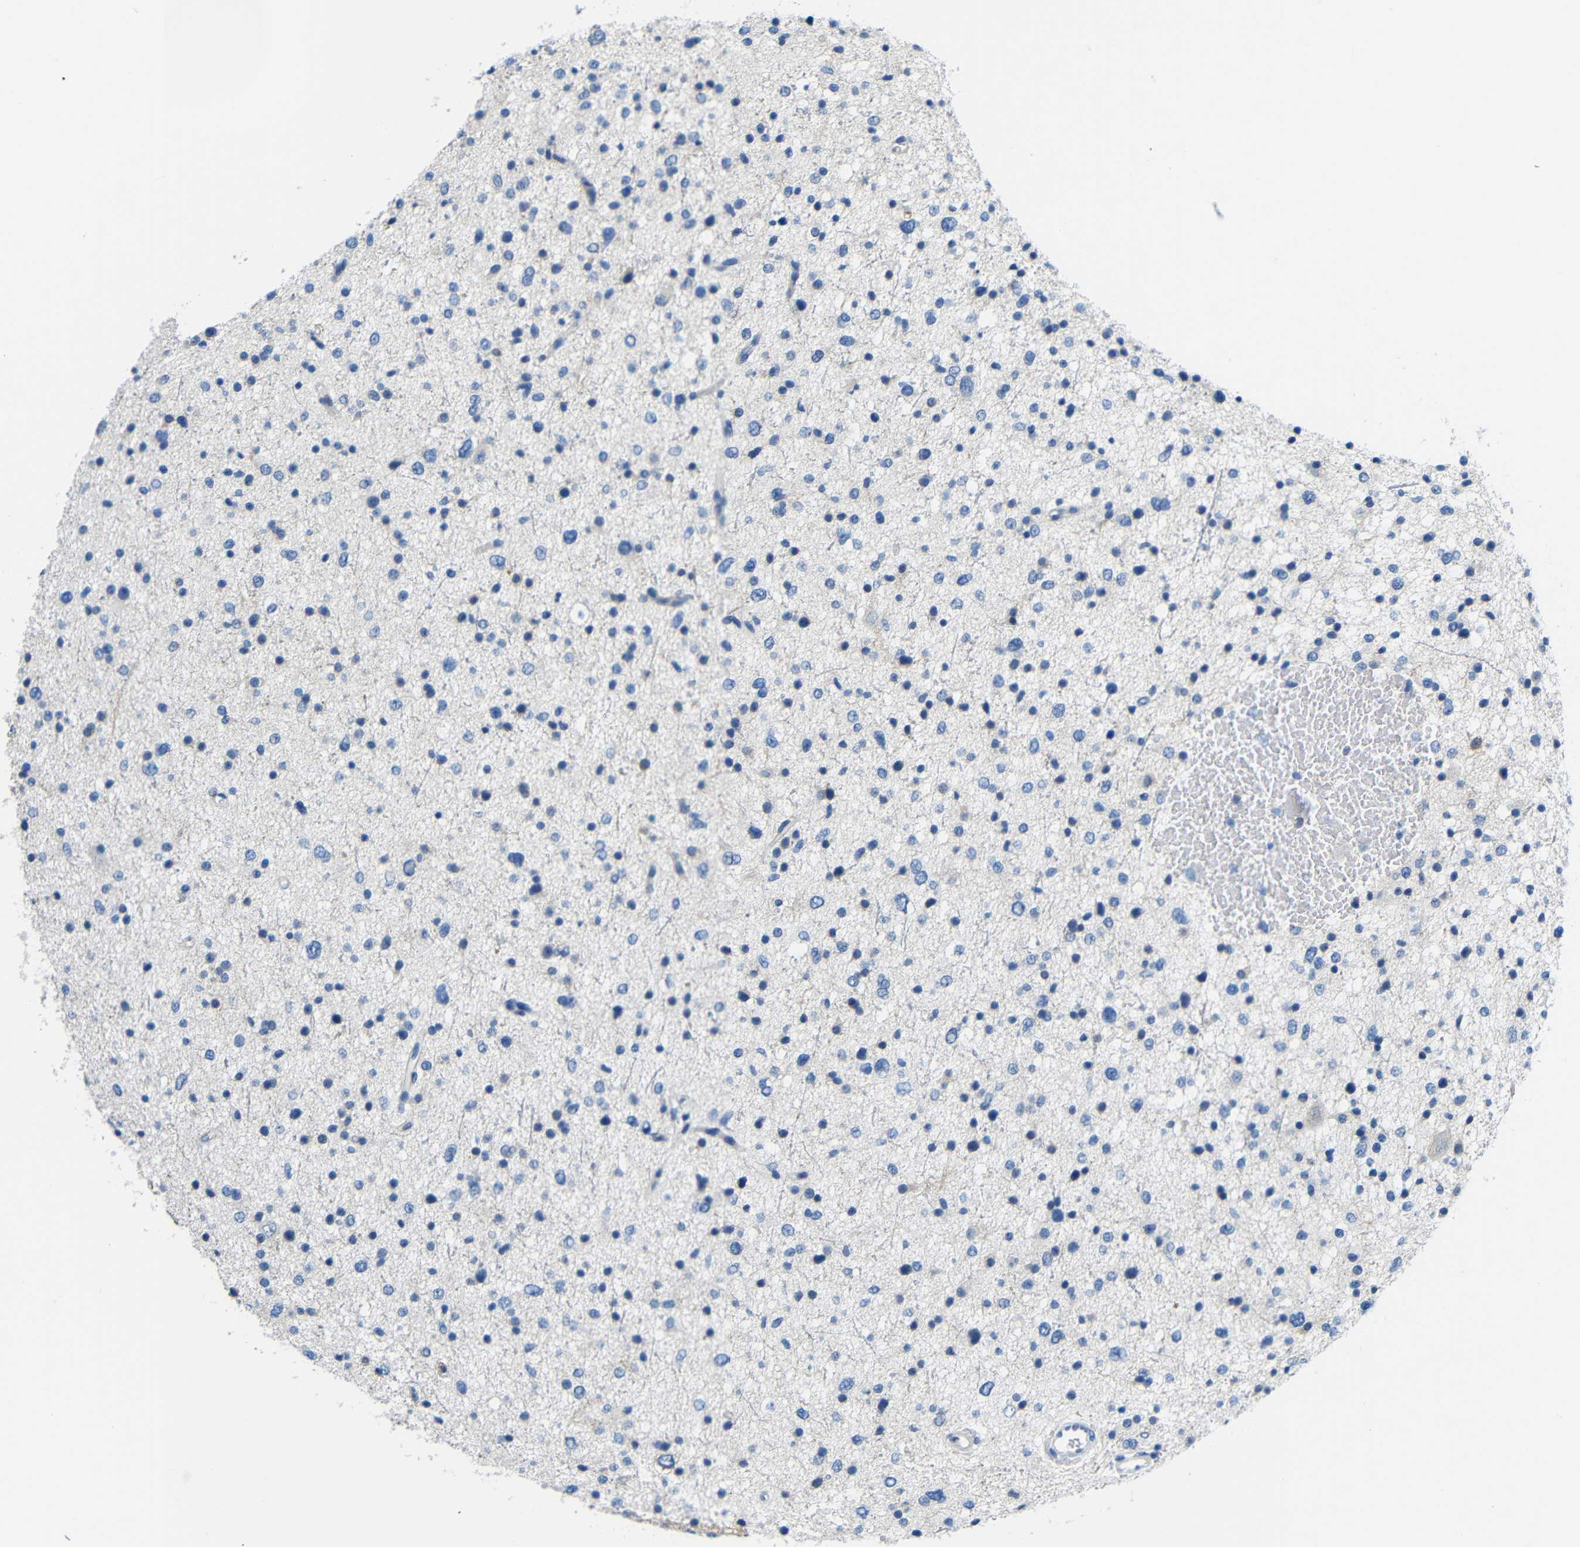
{"staining": {"intensity": "negative", "quantity": "none", "location": "none"}, "tissue": "glioma", "cell_type": "Tumor cells", "image_type": "cancer", "snomed": [{"axis": "morphology", "description": "Glioma, malignant, Low grade"}, {"axis": "topography", "description": "Brain"}], "caption": "The immunohistochemistry photomicrograph has no significant positivity in tumor cells of low-grade glioma (malignant) tissue.", "gene": "NEGR1", "patient": {"sex": "female", "age": 37}}